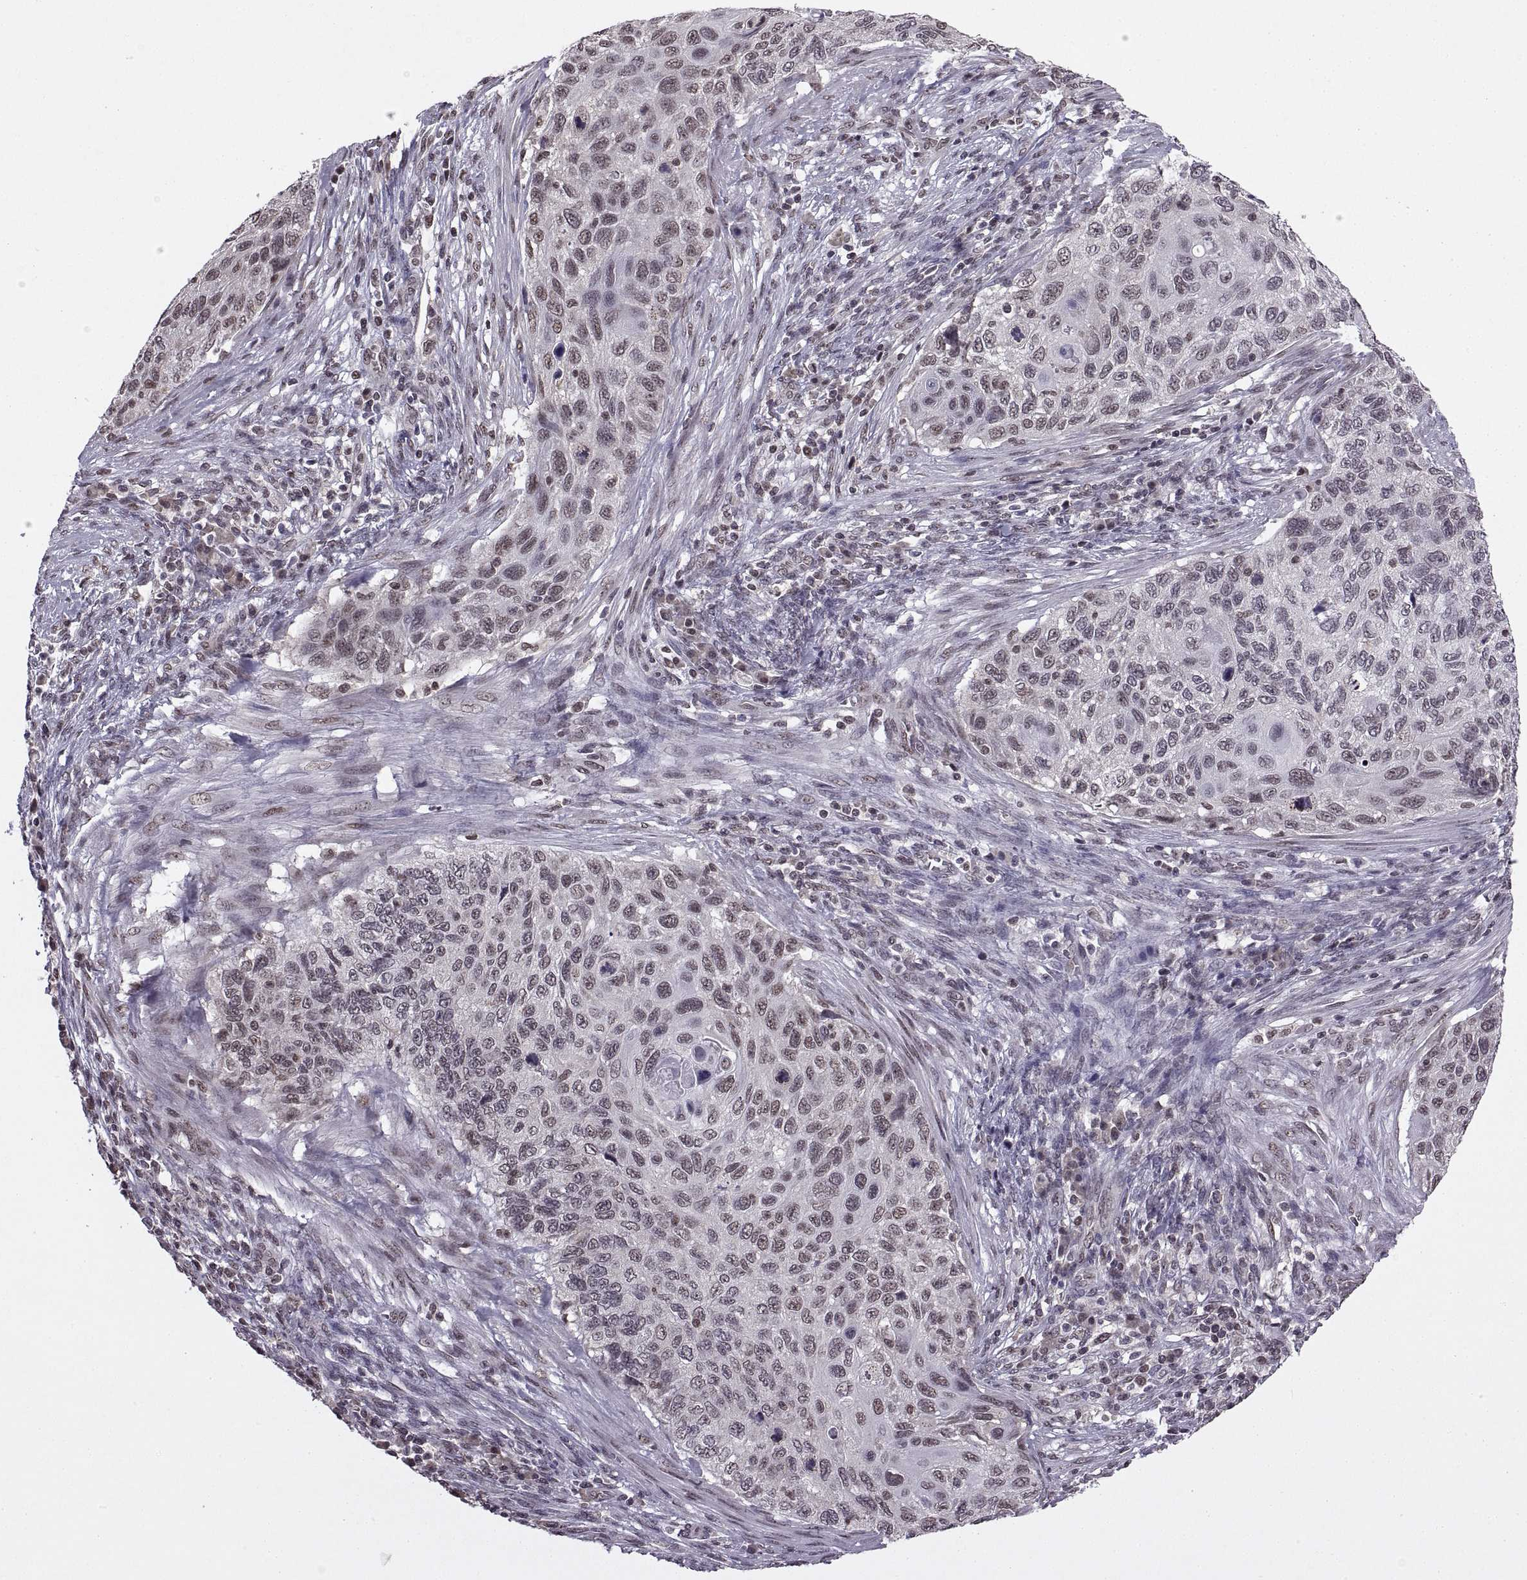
{"staining": {"intensity": "weak", "quantity": "25%-75%", "location": "nuclear"}, "tissue": "cervical cancer", "cell_type": "Tumor cells", "image_type": "cancer", "snomed": [{"axis": "morphology", "description": "Squamous cell carcinoma, NOS"}, {"axis": "topography", "description": "Cervix"}], "caption": "Immunohistochemistry photomicrograph of squamous cell carcinoma (cervical) stained for a protein (brown), which reveals low levels of weak nuclear expression in approximately 25%-75% of tumor cells.", "gene": "INTS3", "patient": {"sex": "female", "age": 70}}